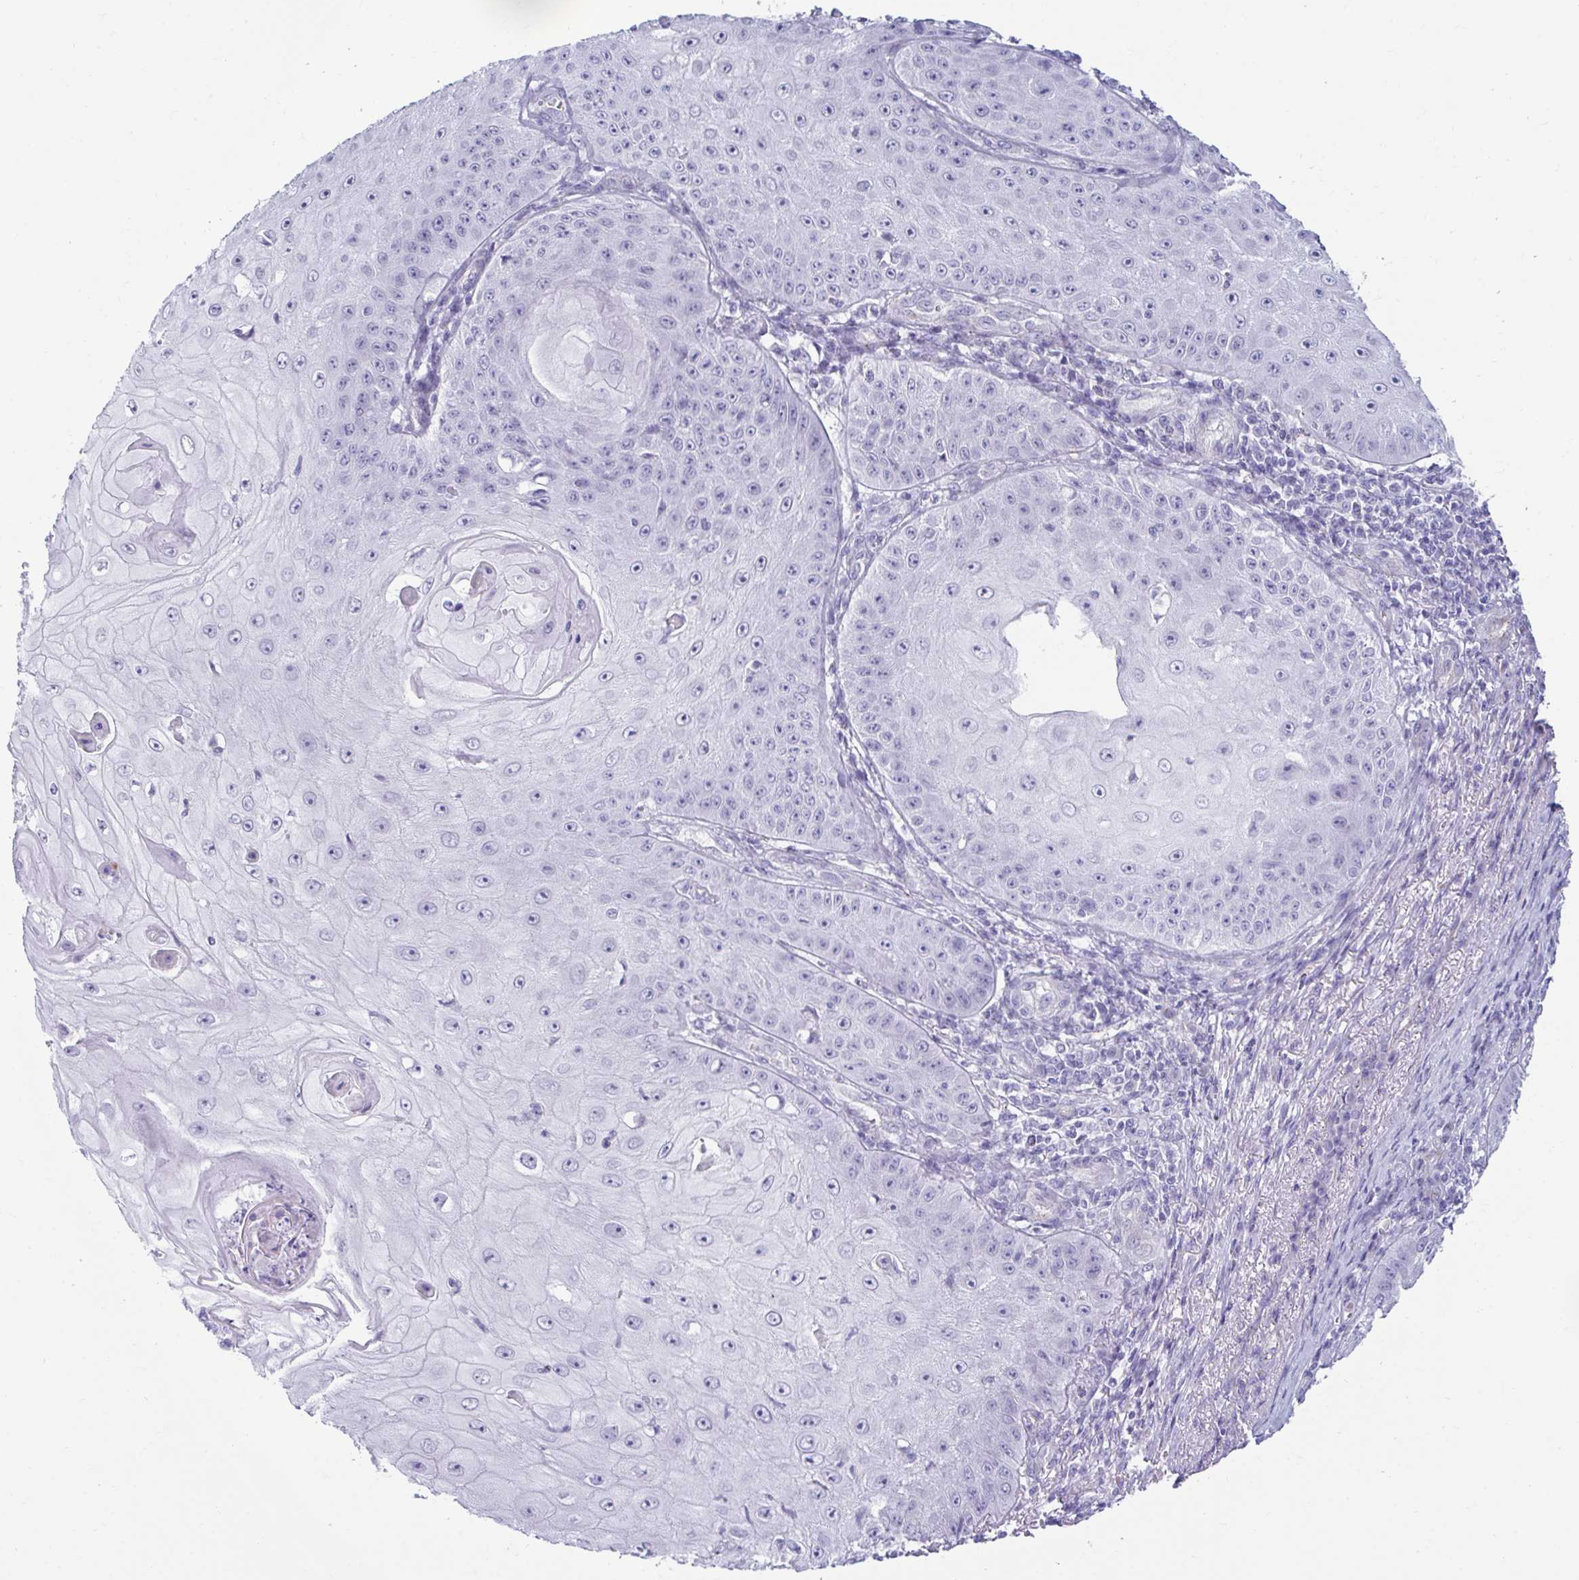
{"staining": {"intensity": "negative", "quantity": "none", "location": "none"}, "tissue": "skin cancer", "cell_type": "Tumor cells", "image_type": "cancer", "snomed": [{"axis": "morphology", "description": "Squamous cell carcinoma, NOS"}, {"axis": "topography", "description": "Skin"}], "caption": "Immunohistochemistry (IHC) histopathology image of neoplastic tissue: human skin squamous cell carcinoma stained with DAB (3,3'-diaminobenzidine) demonstrates no significant protein expression in tumor cells.", "gene": "UBL3", "patient": {"sex": "male", "age": 70}}